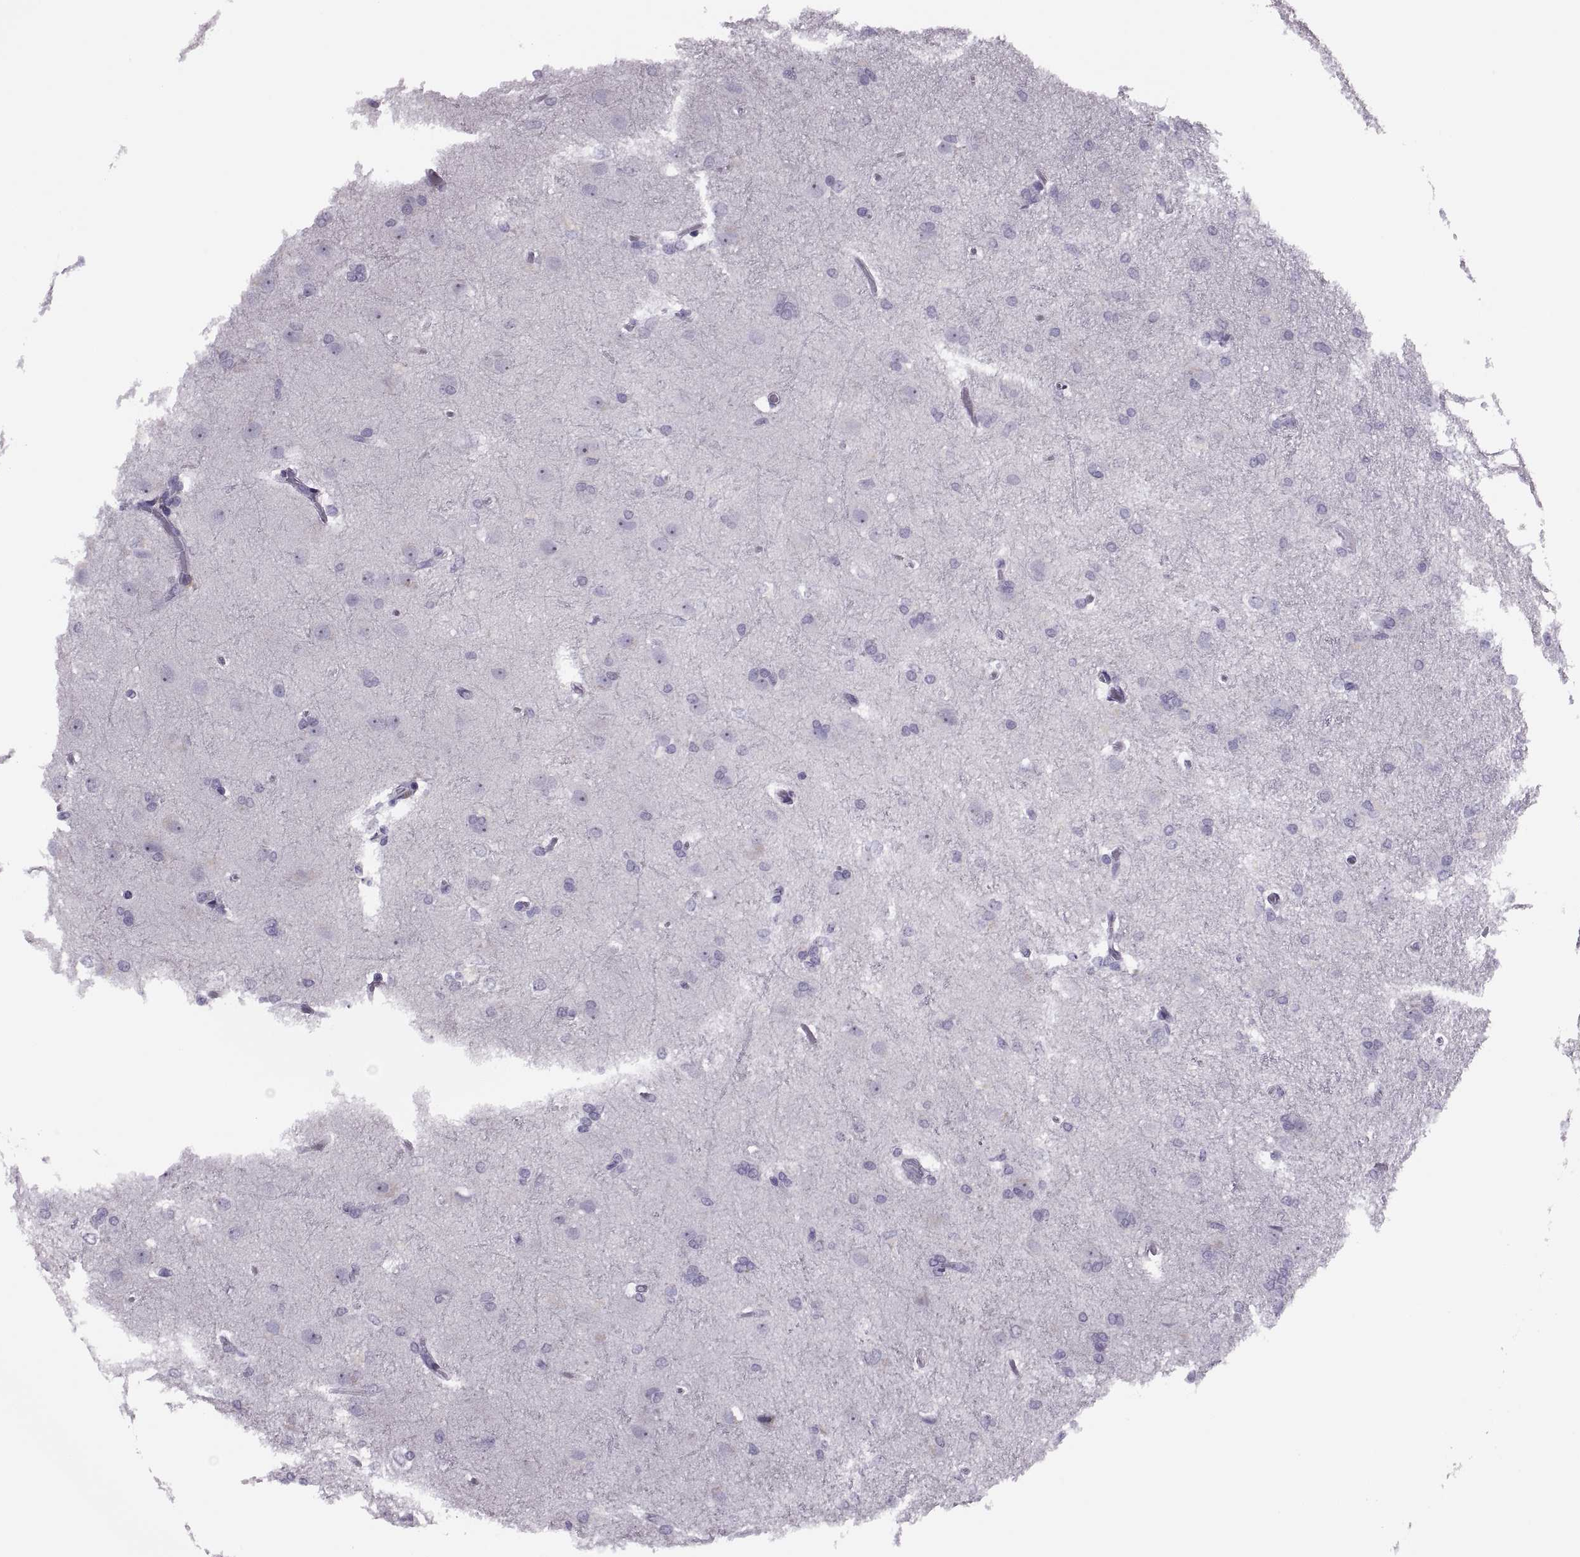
{"staining": {"intensity": "negative", "quantity": "none", "location": "none"}, "tissue": "glioma", "cell_type": "Tumor cells", "image_type": "cancer", "snomed": [{"axis": "morphology", "description": "Glioma, malignant, High grade"}, {"axis": "topography", "description": "Brain"}], "caption": "This photomicrograph is of malignant glioma (high-grade) stained with immunohistochemistry (IHC) to label a protein in brown with the nuclei are counter-stained blue. There is no expression in tumor cells. (IHC, brightfield microscopy, high magnification).", "gene": "FAM24A", "patient": {"sex": "male", "age": 68}}